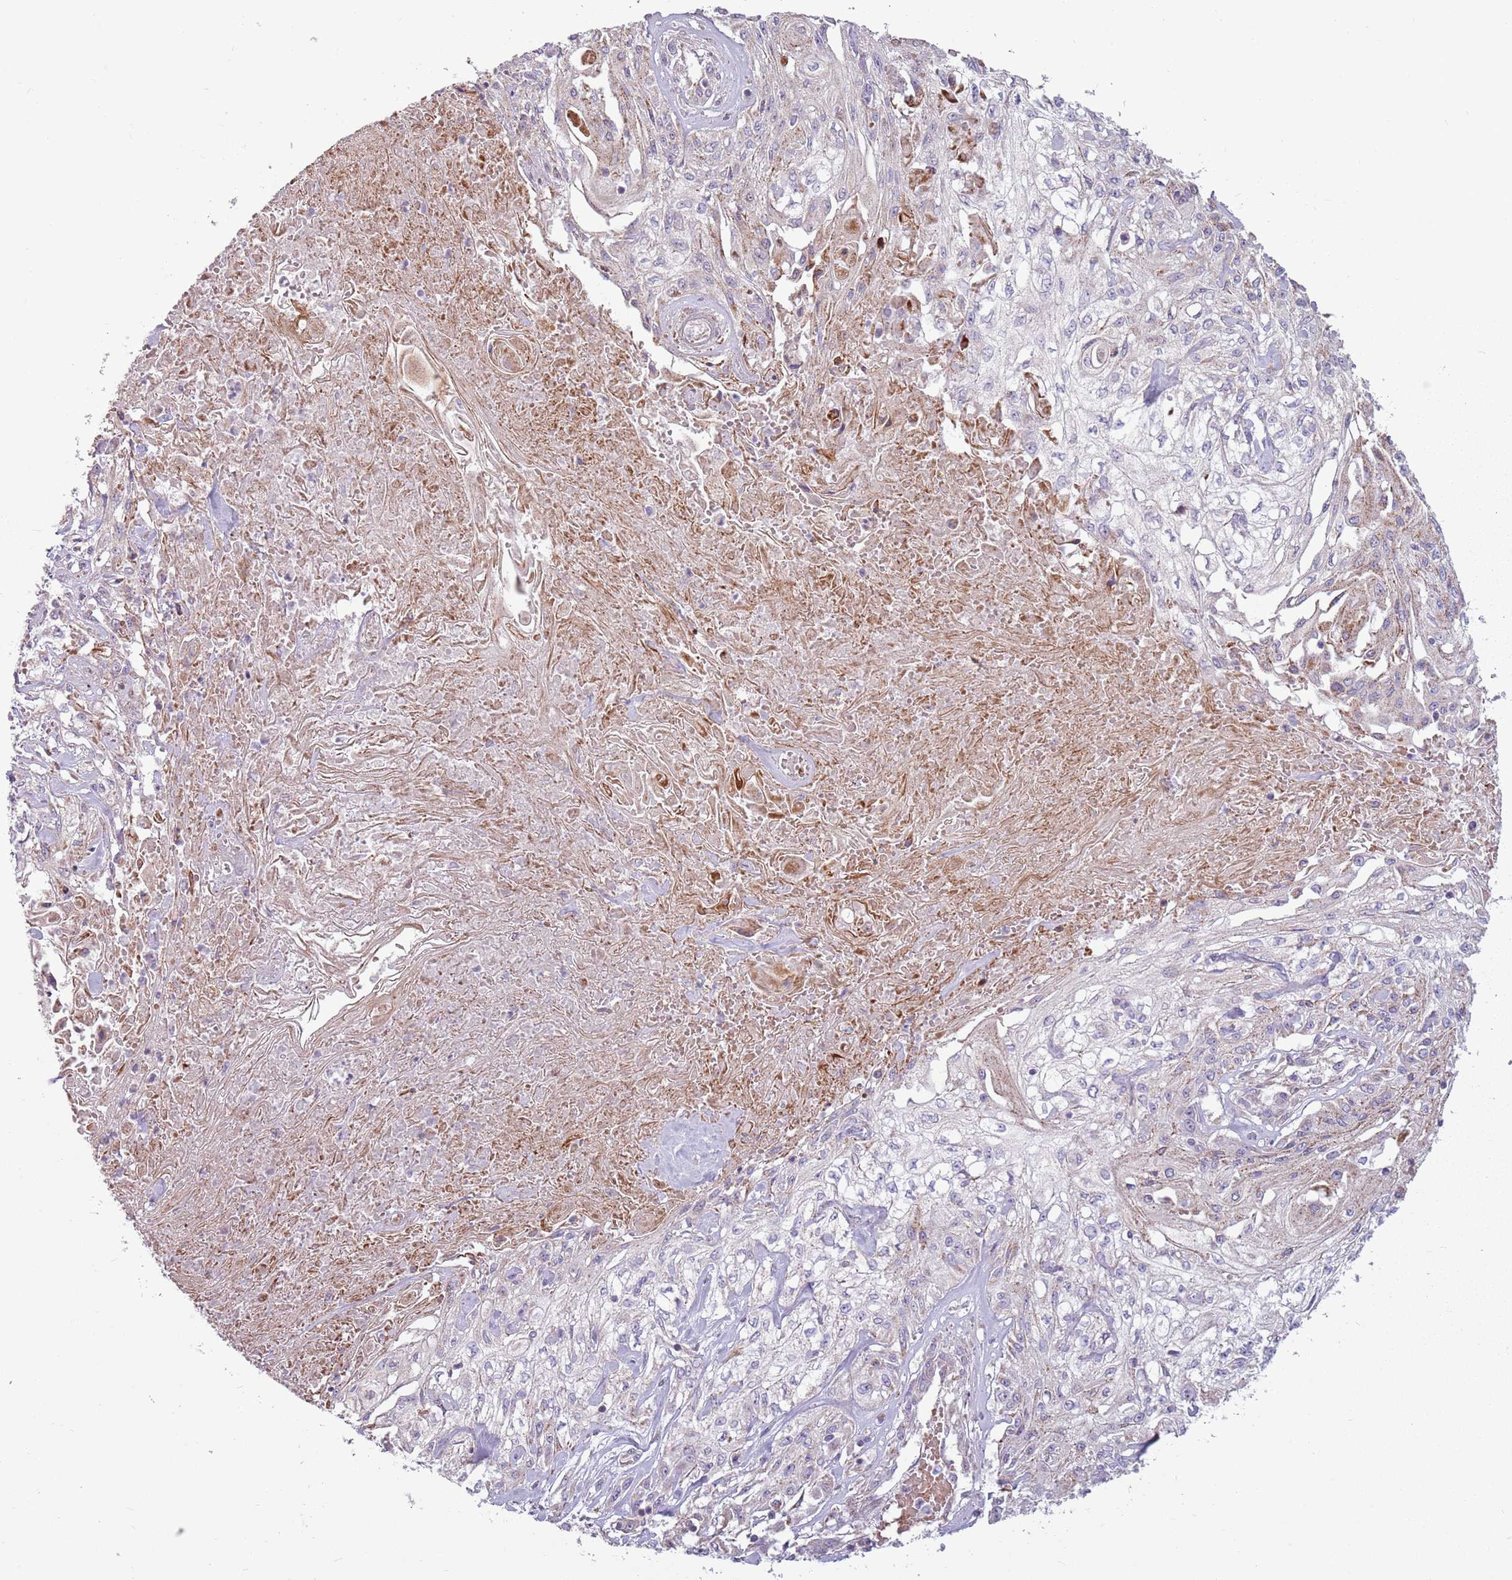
{"staining": {"intensity": "negative", "quantity": "none", "location": "none"}, "tissue": "skin cancer", "cell_type": "Tumor cells", "image_type": "cancer", "snomed": [{"axis": "morphology", "description": "Squamous cell carcinoma, NOS"}, {"axis": "morphology", "description": "Squamous cell carcinoma, metastatic, NOS"}, {"axis": "topography", "description": "Skin"}, {"axis": "topography", "description": "Lymph node"}], "caption": "There is no significant positivity in tumor cells of skin cancer. (IHC, brightfield microscopy, high magnification).", "gene": "ZNF530", "patient": {"sex": "male", "age": 75}}